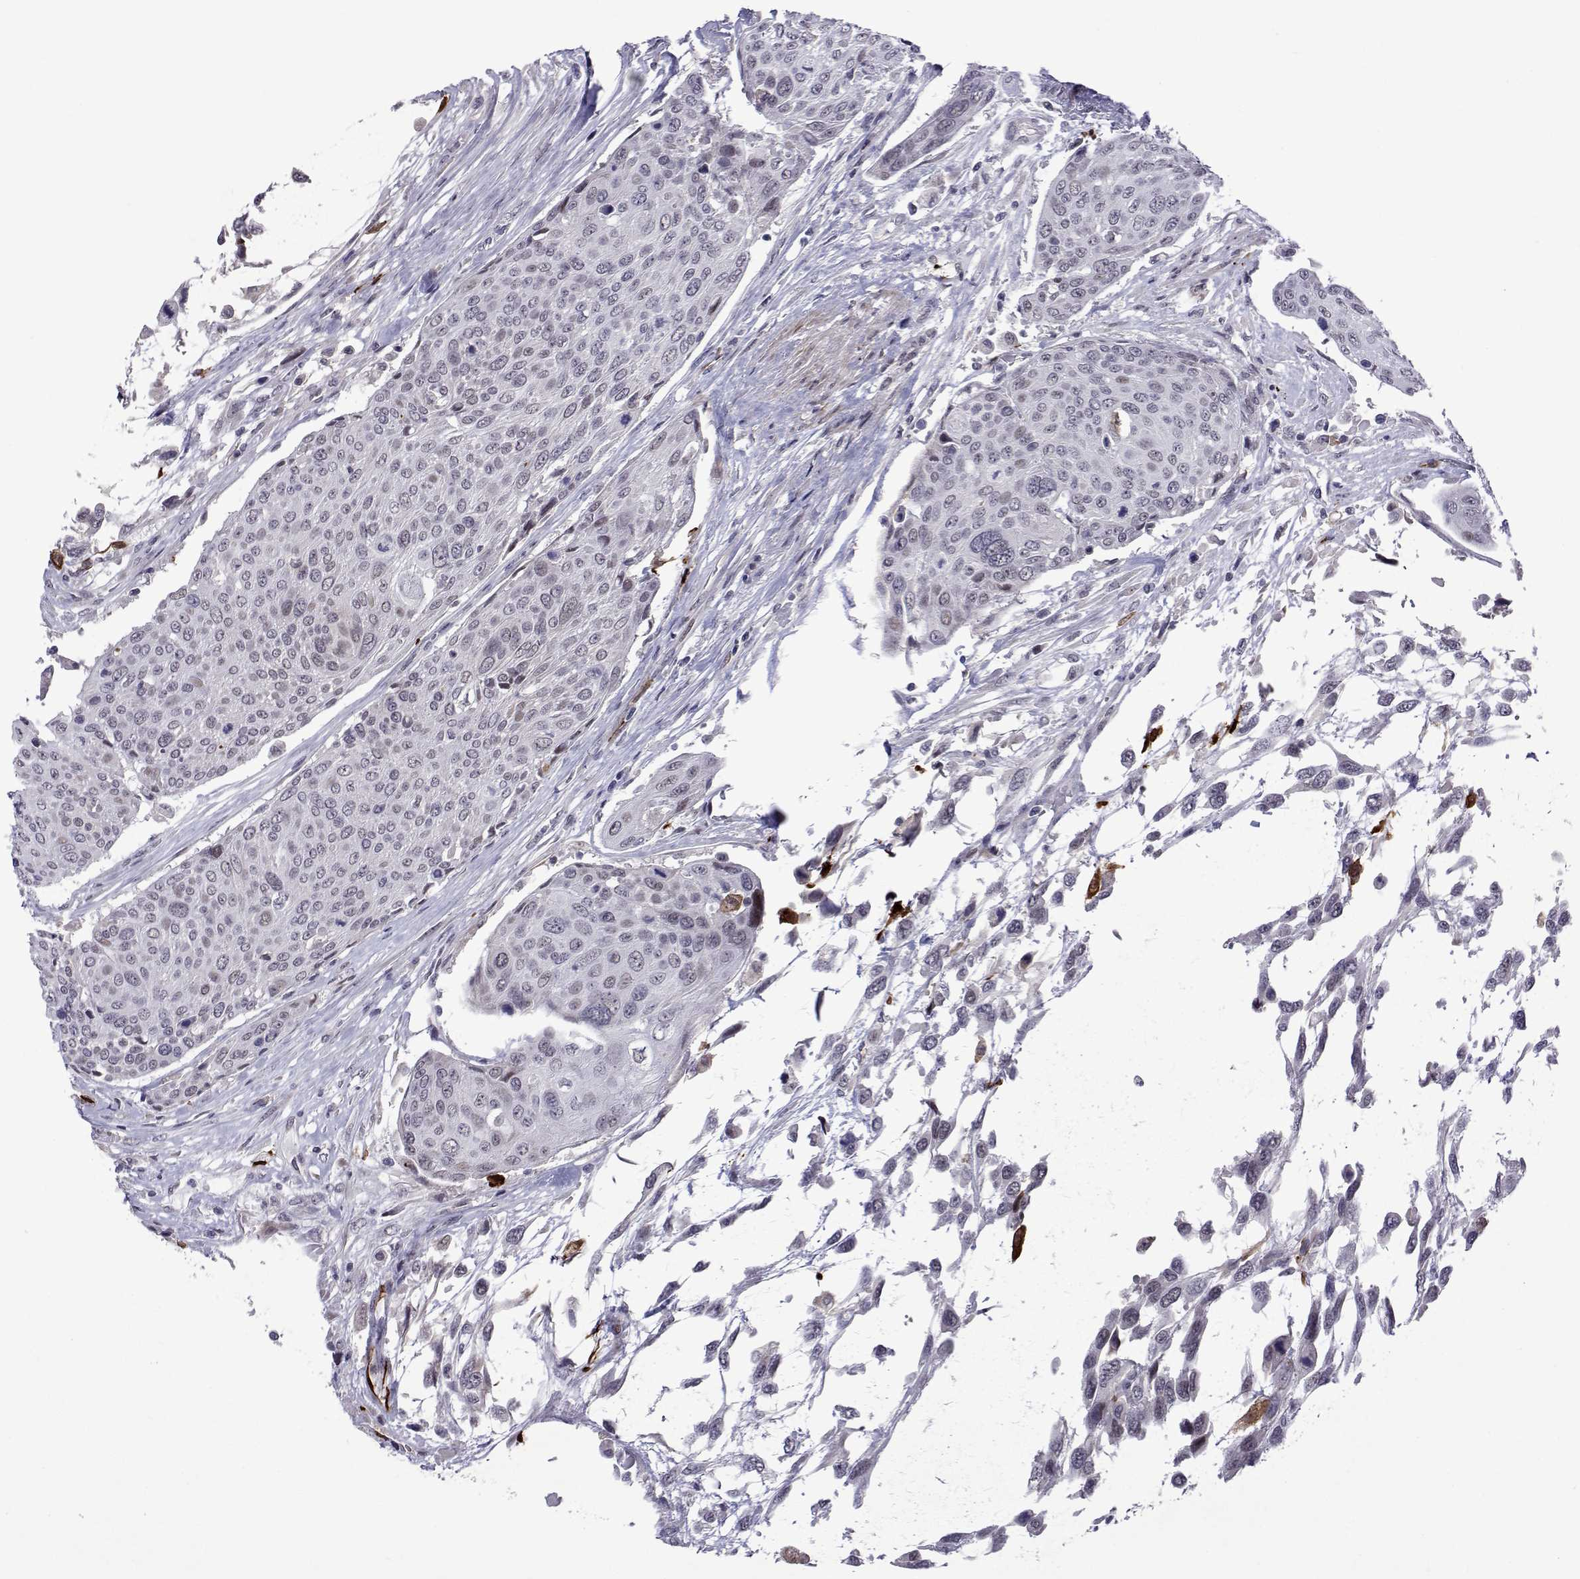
{"staining": {"intensity": "negative", "quantity": "none", "location": "none"}, "tissue": "urothelial cancer", "cell_type": "Tumor cells", "image_type": "cancer", "snomed": [{"axis": "morphology", "description": "Urothelial carcinoma, High grade"}, {"axis": "topography", "description": "Urinary bladder"}], "caption": "Immunohistochemical staining of human high-grade urothelial carcinoma demonstrates no significant staining in tumor cells. (Immunohistochemistry, brightfield microscopy, high magnification).", "gene": "EFCAB3", "patient": {"sex": "female", "age": 70}}